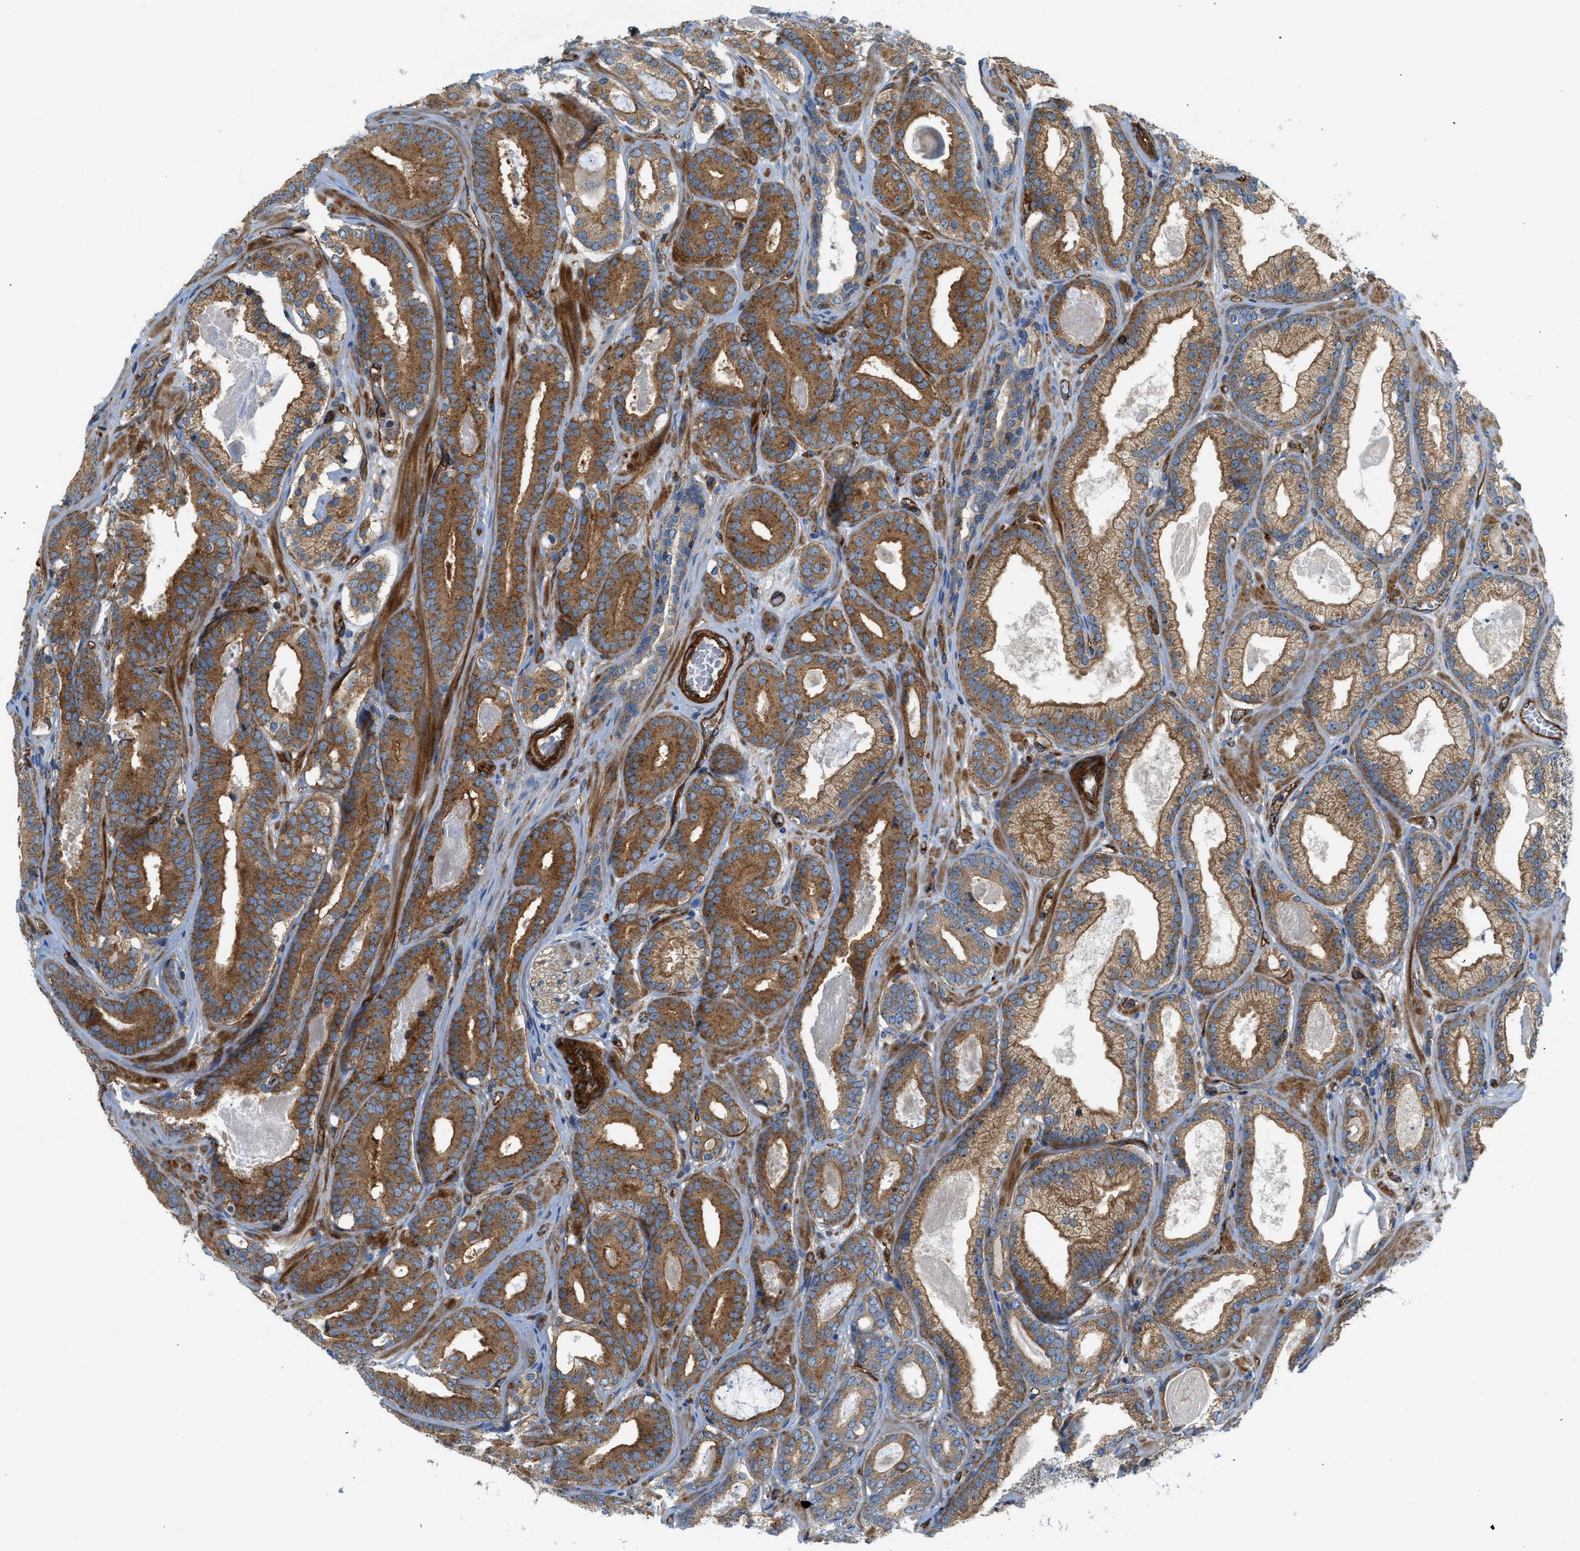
{"staining": {"intensity": "strong", "quantity": ">75%", "location": "cytoplasmic/membranous"}, "tissue": "prostate cancer", "cell_type": "Tumor cells", "image_type": "cancer", "snomed": [{"axis": "morphology", "description": "Adenocarcinoma, High grade"}, {"axis": "topography", "description": "Prostate"}], "caption": "Human prostate cancer (high-grade adenocarcinoma) stained with a protein marker demonstrates strong staining in tumor cells.", "gene": "HIP1", "patient": {"sex": "male", "age": 60}}